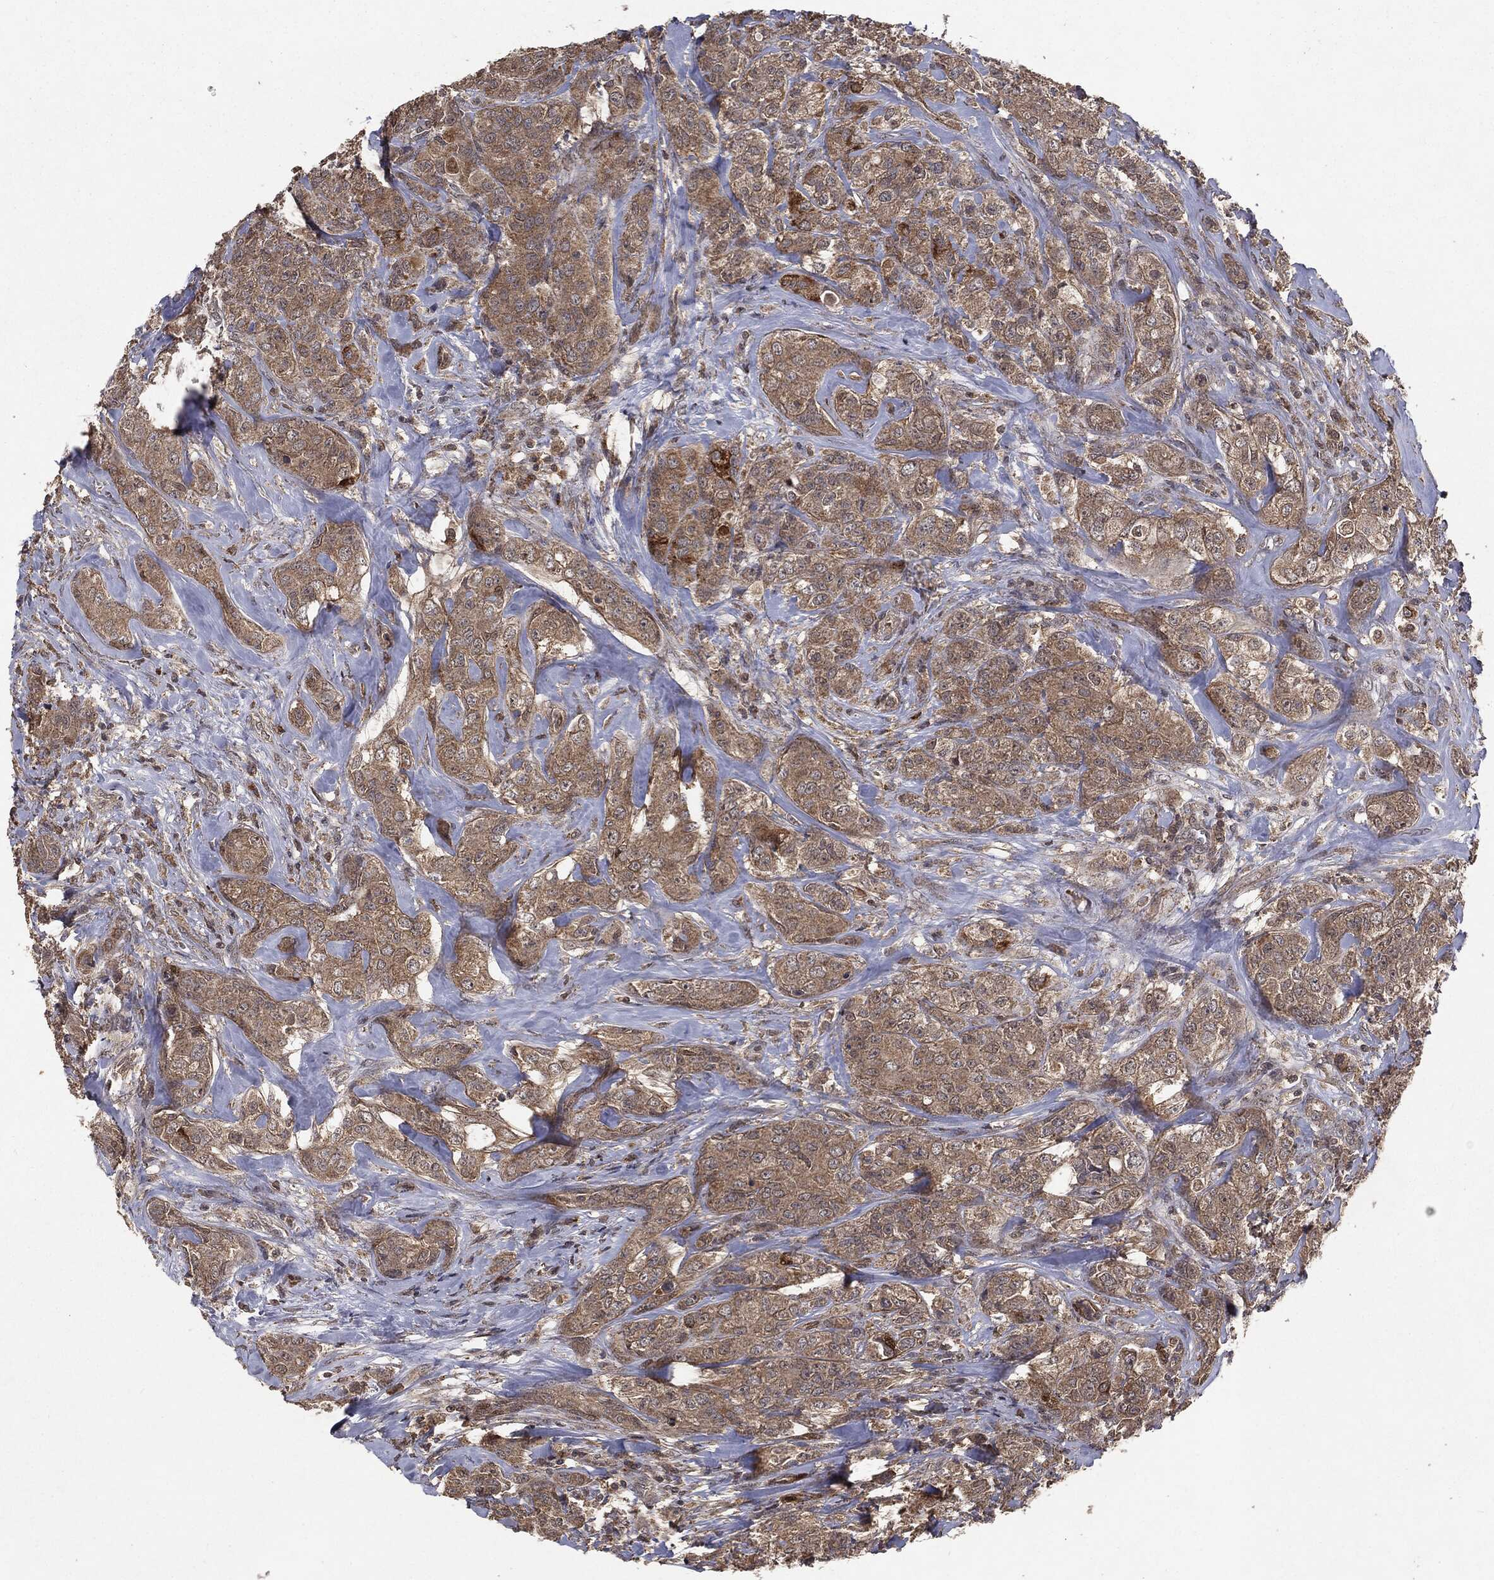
{"staining": {"intensity": "weak", "quantity": ">75%", "location": "cytoplasmic/membranous"}, "tissue": "breast cancer", "cell_type": "Tumor cells", "image_type": "cancer", "snomed": [{"axis": "morphology", "description": "Normal tissue, NOS"}, {"axis": "morphology", "description": "Duct carcinoma"}, {"axis": "topography", "description": "Breast"}], "caption": "The image exhibits immunohistochemical staining of breast invasive ductal carcinoma. There is weak cytoplasmic/membranous staining is identified in approximately >75% of tumor cells. The protein is stained brown, and the nuclei are stained in blue (DAB IHC with brightfield microscopy, high magnification).", "gene": "MTOR", "patient": {"sex": "female", "age": 43}}